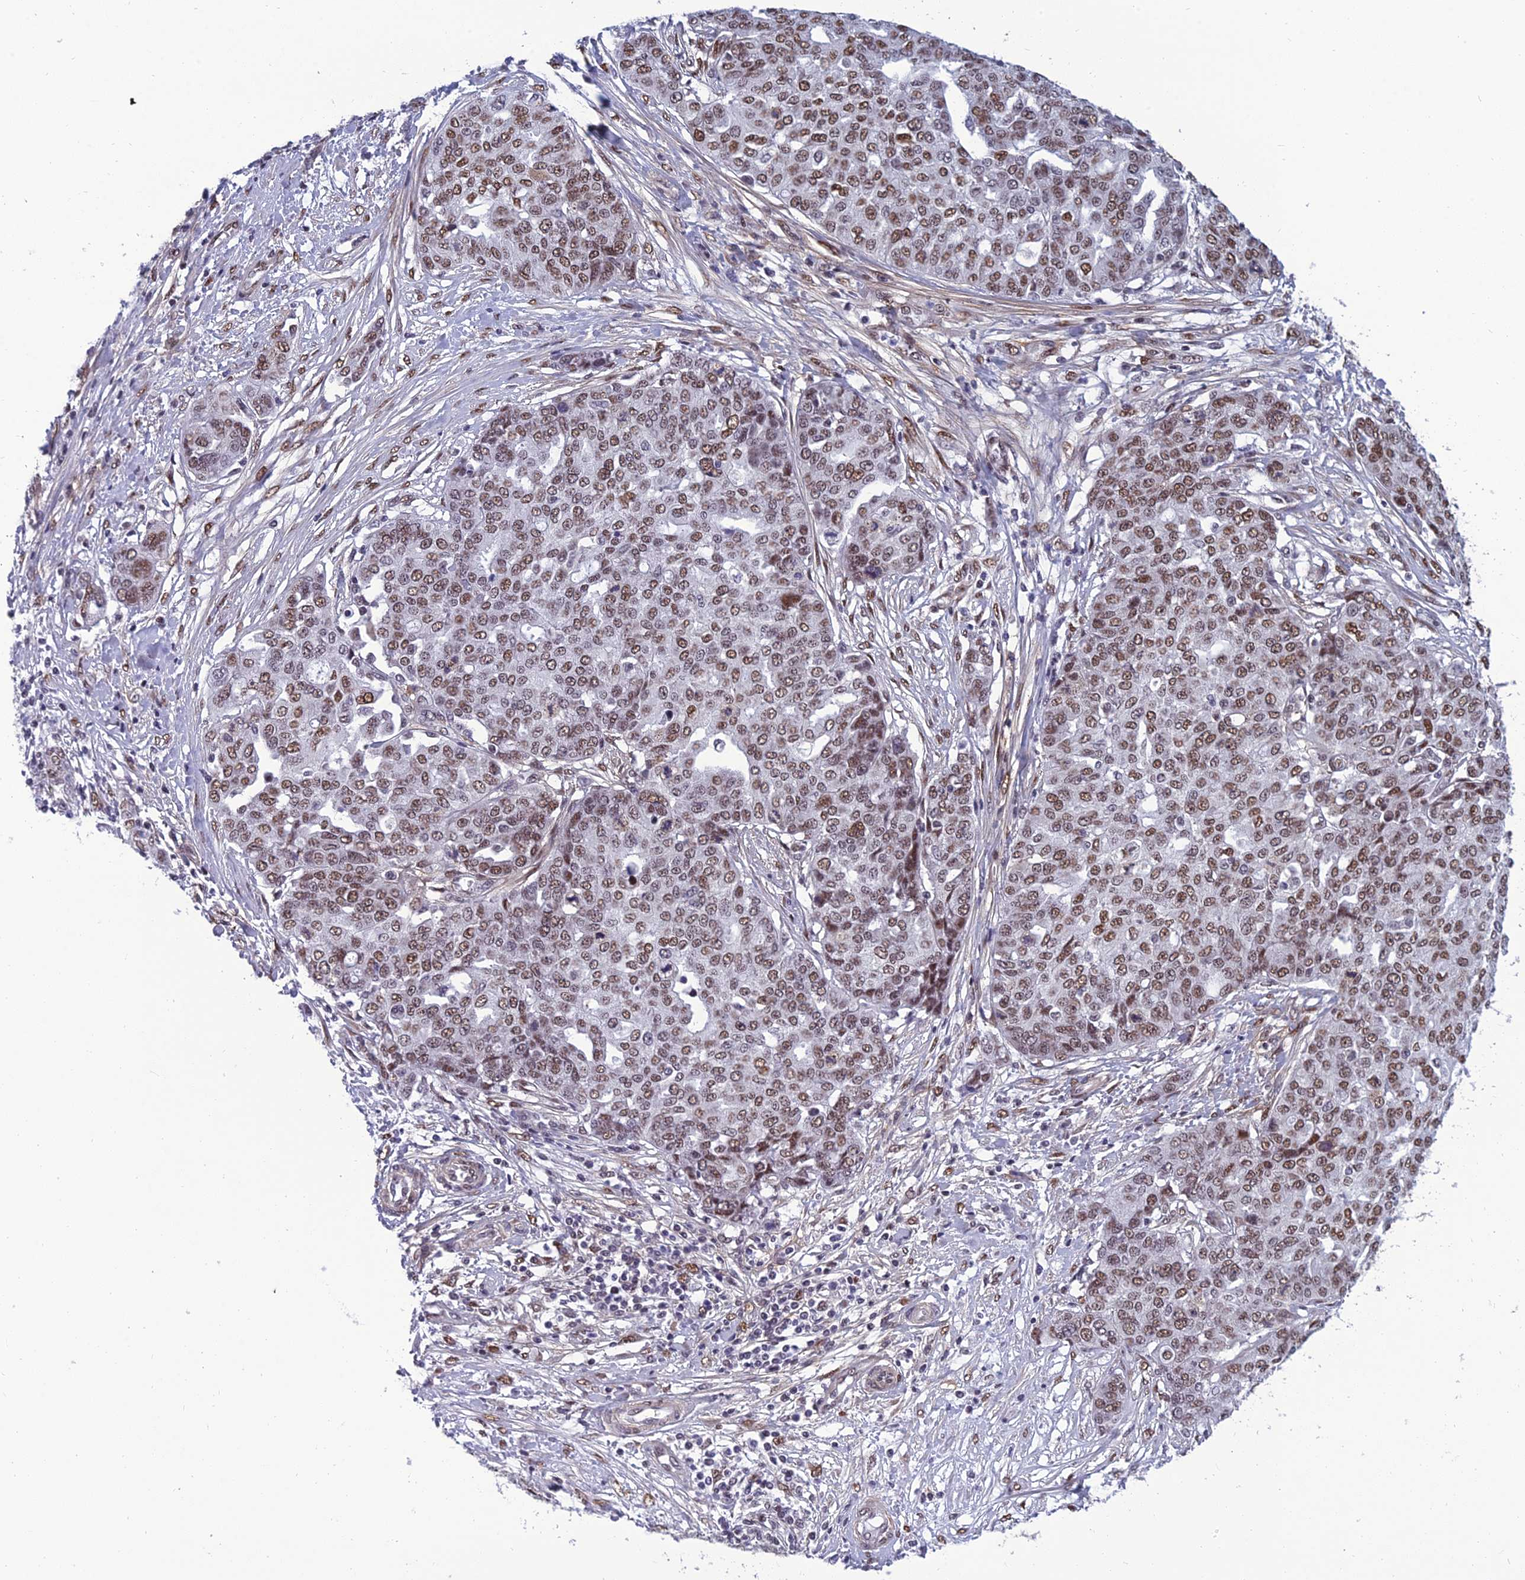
{"staining": {"intensity": "moderate", "quantity": ">75%", "location": "nuclear"}, "tissue": "ovarian cancer", "cell_type": "Tumor cells", "image_type": "cancer", "snomed": [{"axis": "morphology", "description": "Cystadenocarcinoma, serous, NOS"}, {"axis": "topography", "description": "Soft tissue"}, {"axis": "topography", "description": "Ovary"}], "caption": "High-power microscopy captured an IHC histopathology image of ovarian cancer, revealing moderate nuclear positivity in approximately >75% of tumor cells.", "gene": "RSRC1", "patient": {"sex": "female", "age": 57}}